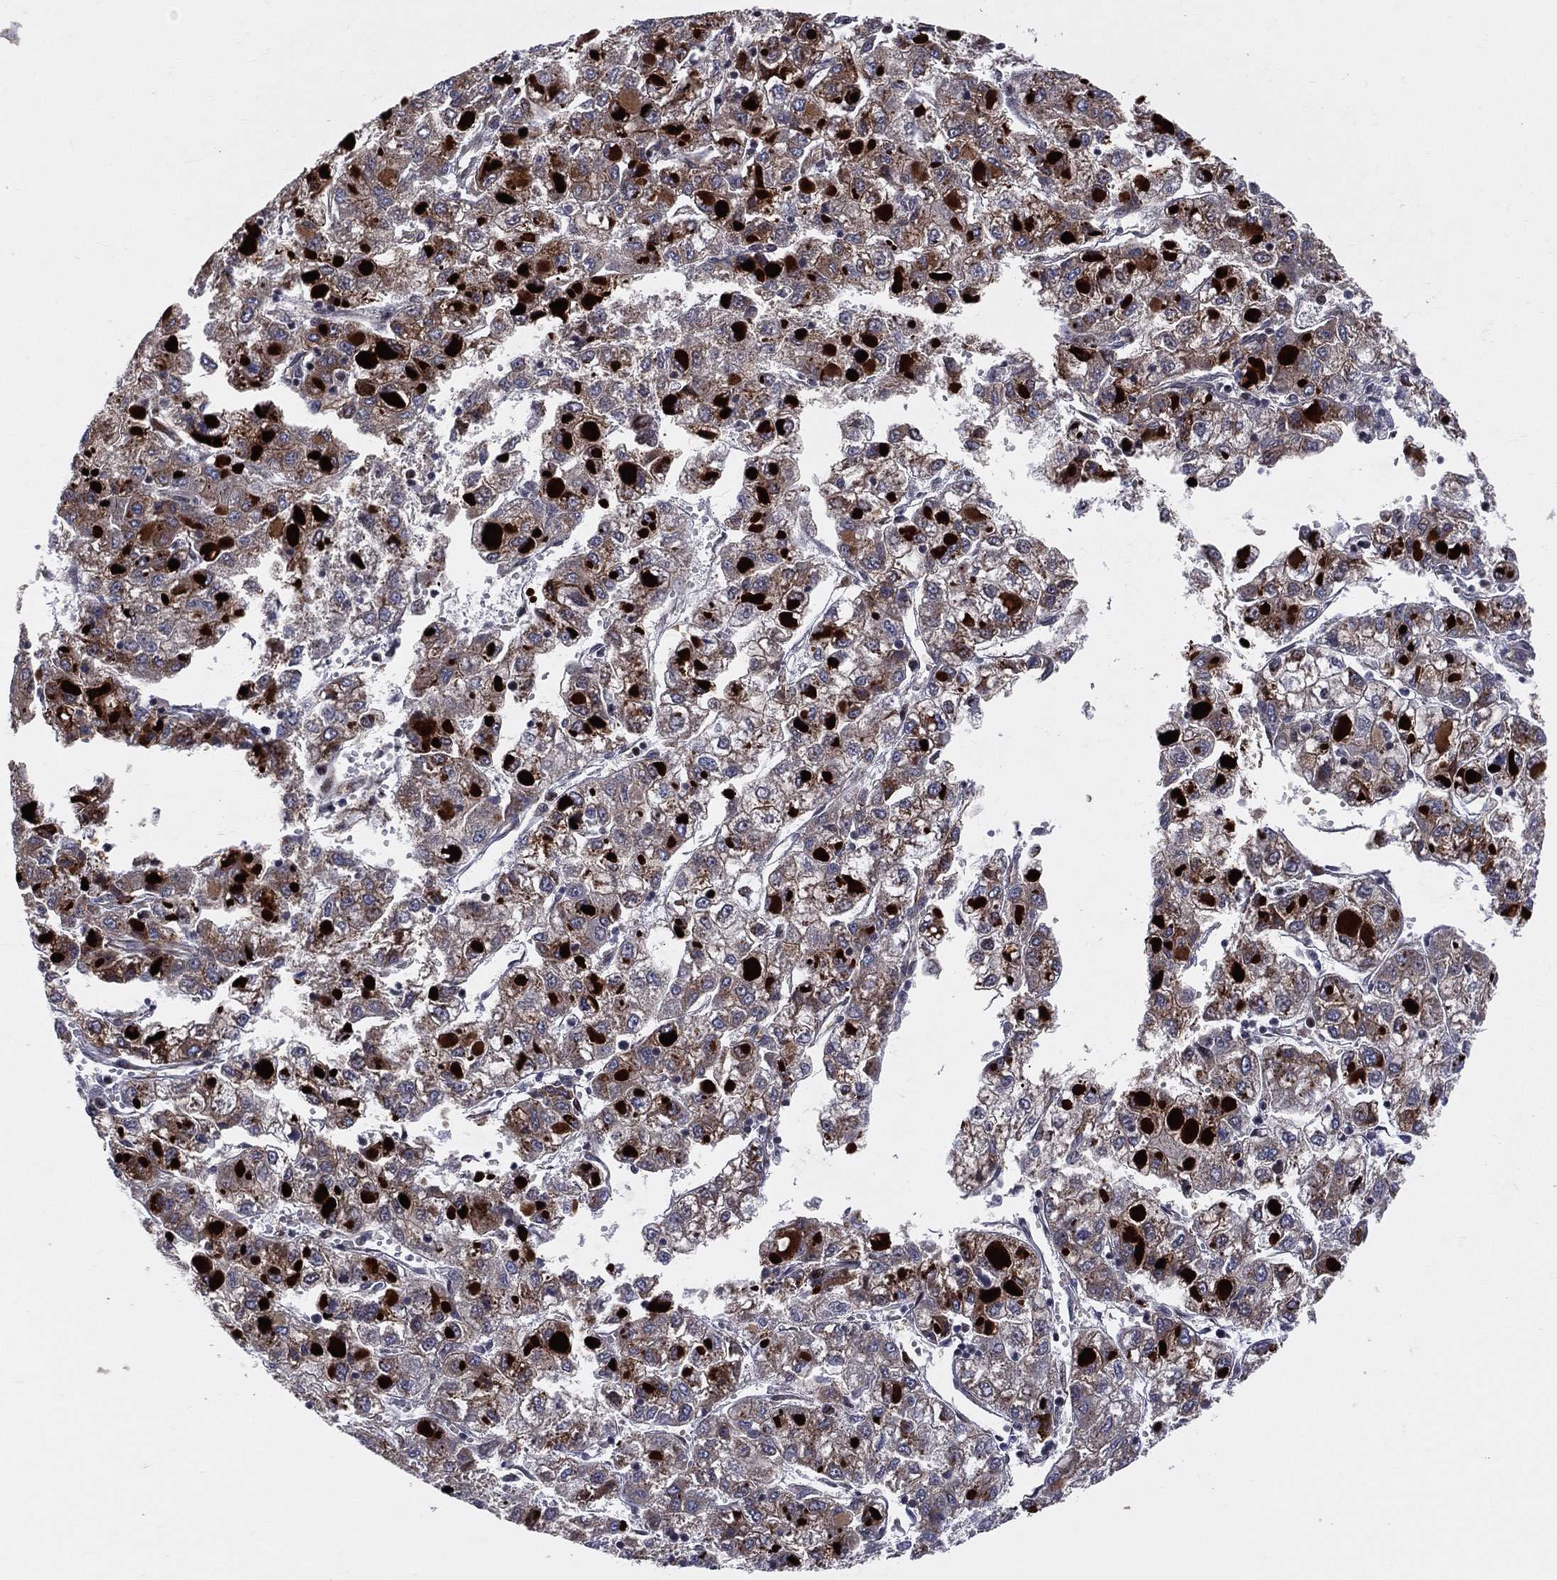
{"staining": {"intensity": "strong", "quantity": "25%-75%", "location": "nuclear"}, "tissue": "liver cancer", "cell_type": "Tumor cells", "image_type": "cancer", "snomed": [{"axis": "morphology", "description": "Carcinoma, Hepatocellular, NOS"}, {"axis": "topography", "description": "Liver"}], "caption": "A brown stain shows strong nuclear expression of a protein in hepatocellular carcinoma (liver) tumor cells.", "gene": "VHL", "patient": {"sex": "male", "age": 40}}